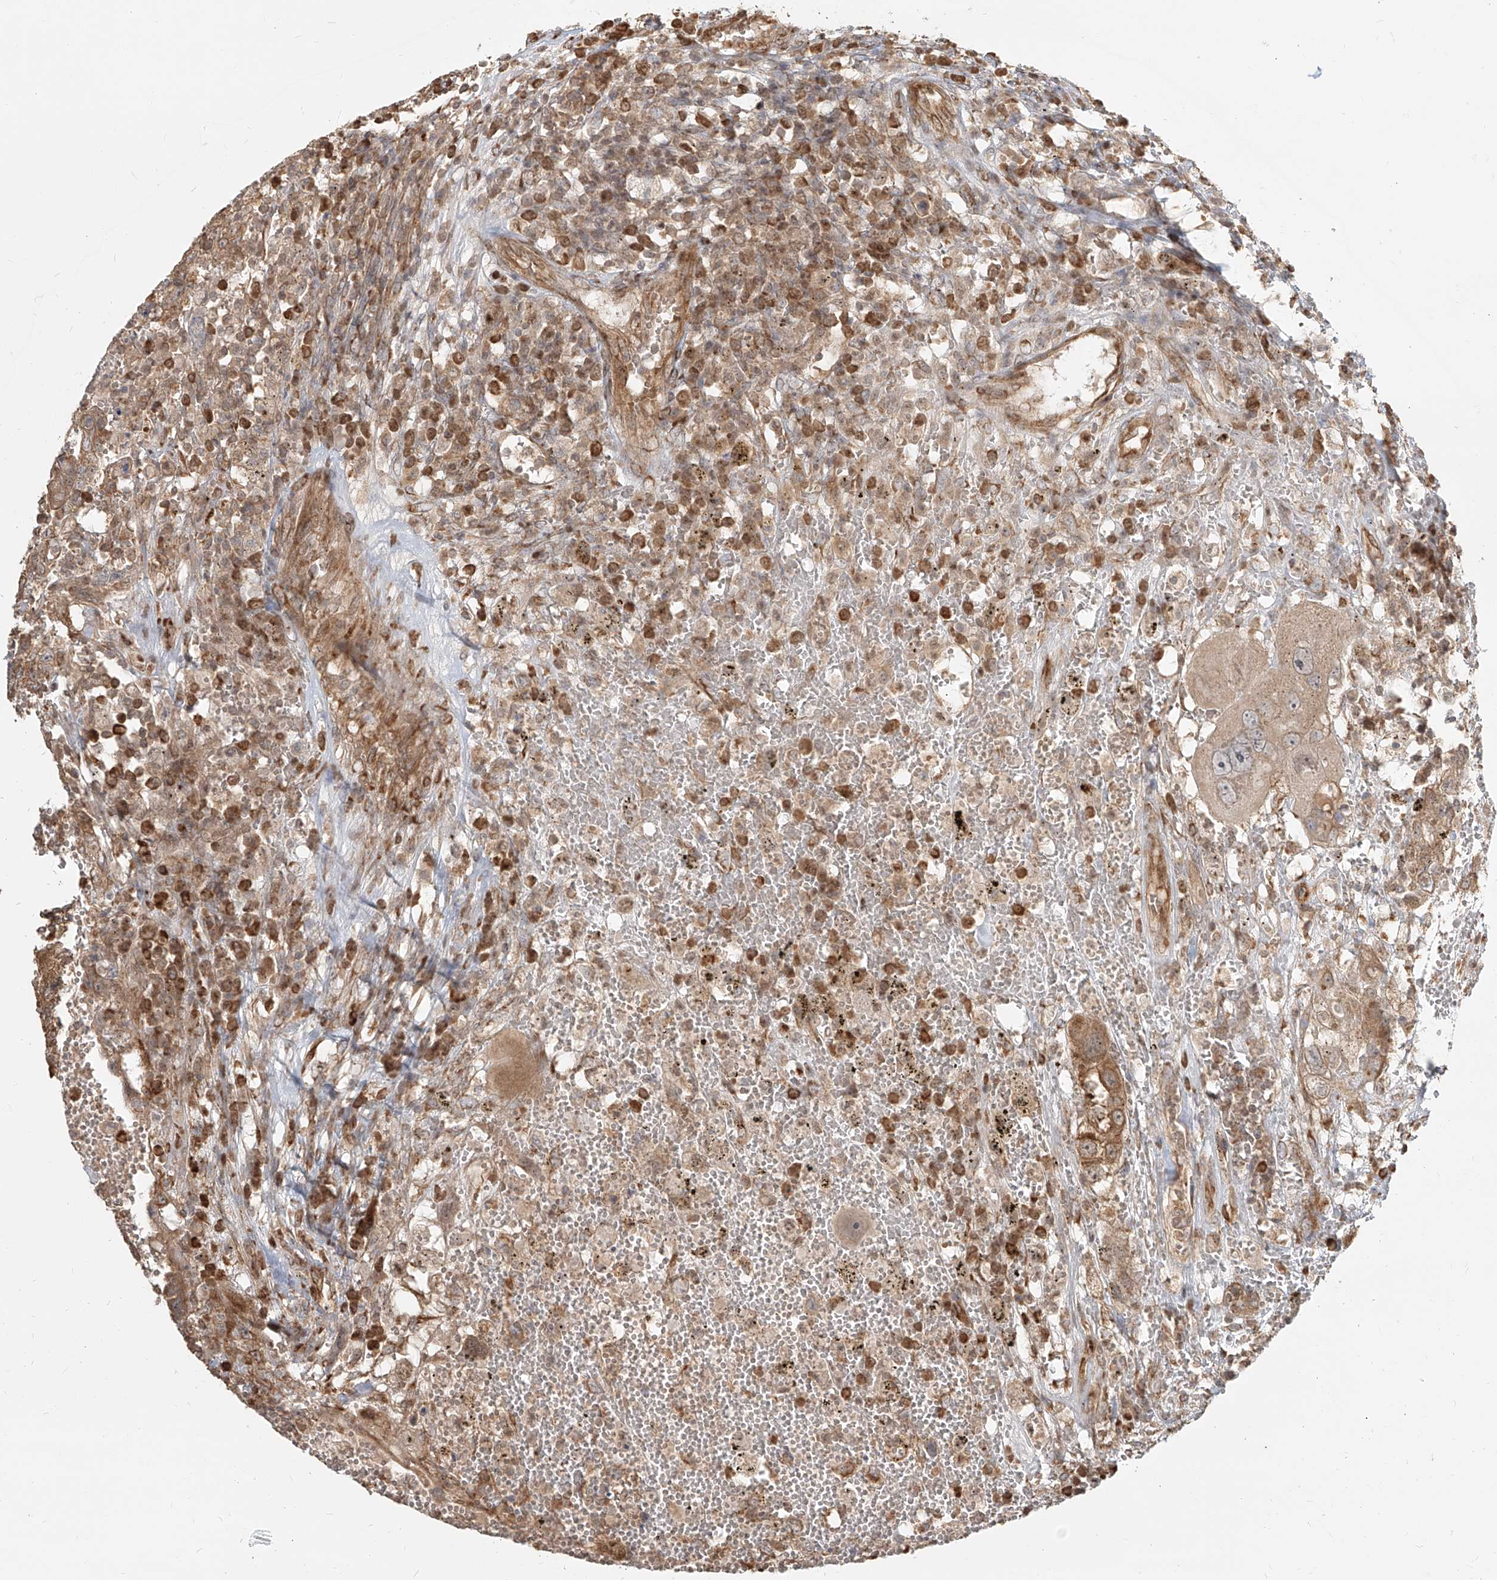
{"staining": {"intensity": "moderate", "quantity": ">75%", "location": "cytoplasmic/membranous"}, "tissue": "testis cancer", "cell_type": "Tumor cells", "image_type": "cancer", "snomed": [{"axis": "morphology", "description": "Carcinoma, Embryonal, NOS"}, {"axis": "topography", "description": "Testis"}], "caption": "Embryonal carcinoma (testis) stained for a protein (brown) demonstrates moderate cytoplasmic/membranous positive expression in about >75% of tumor cells.", "gene": "UBE2K", "patient": {"sex": "male", "age": 26}}